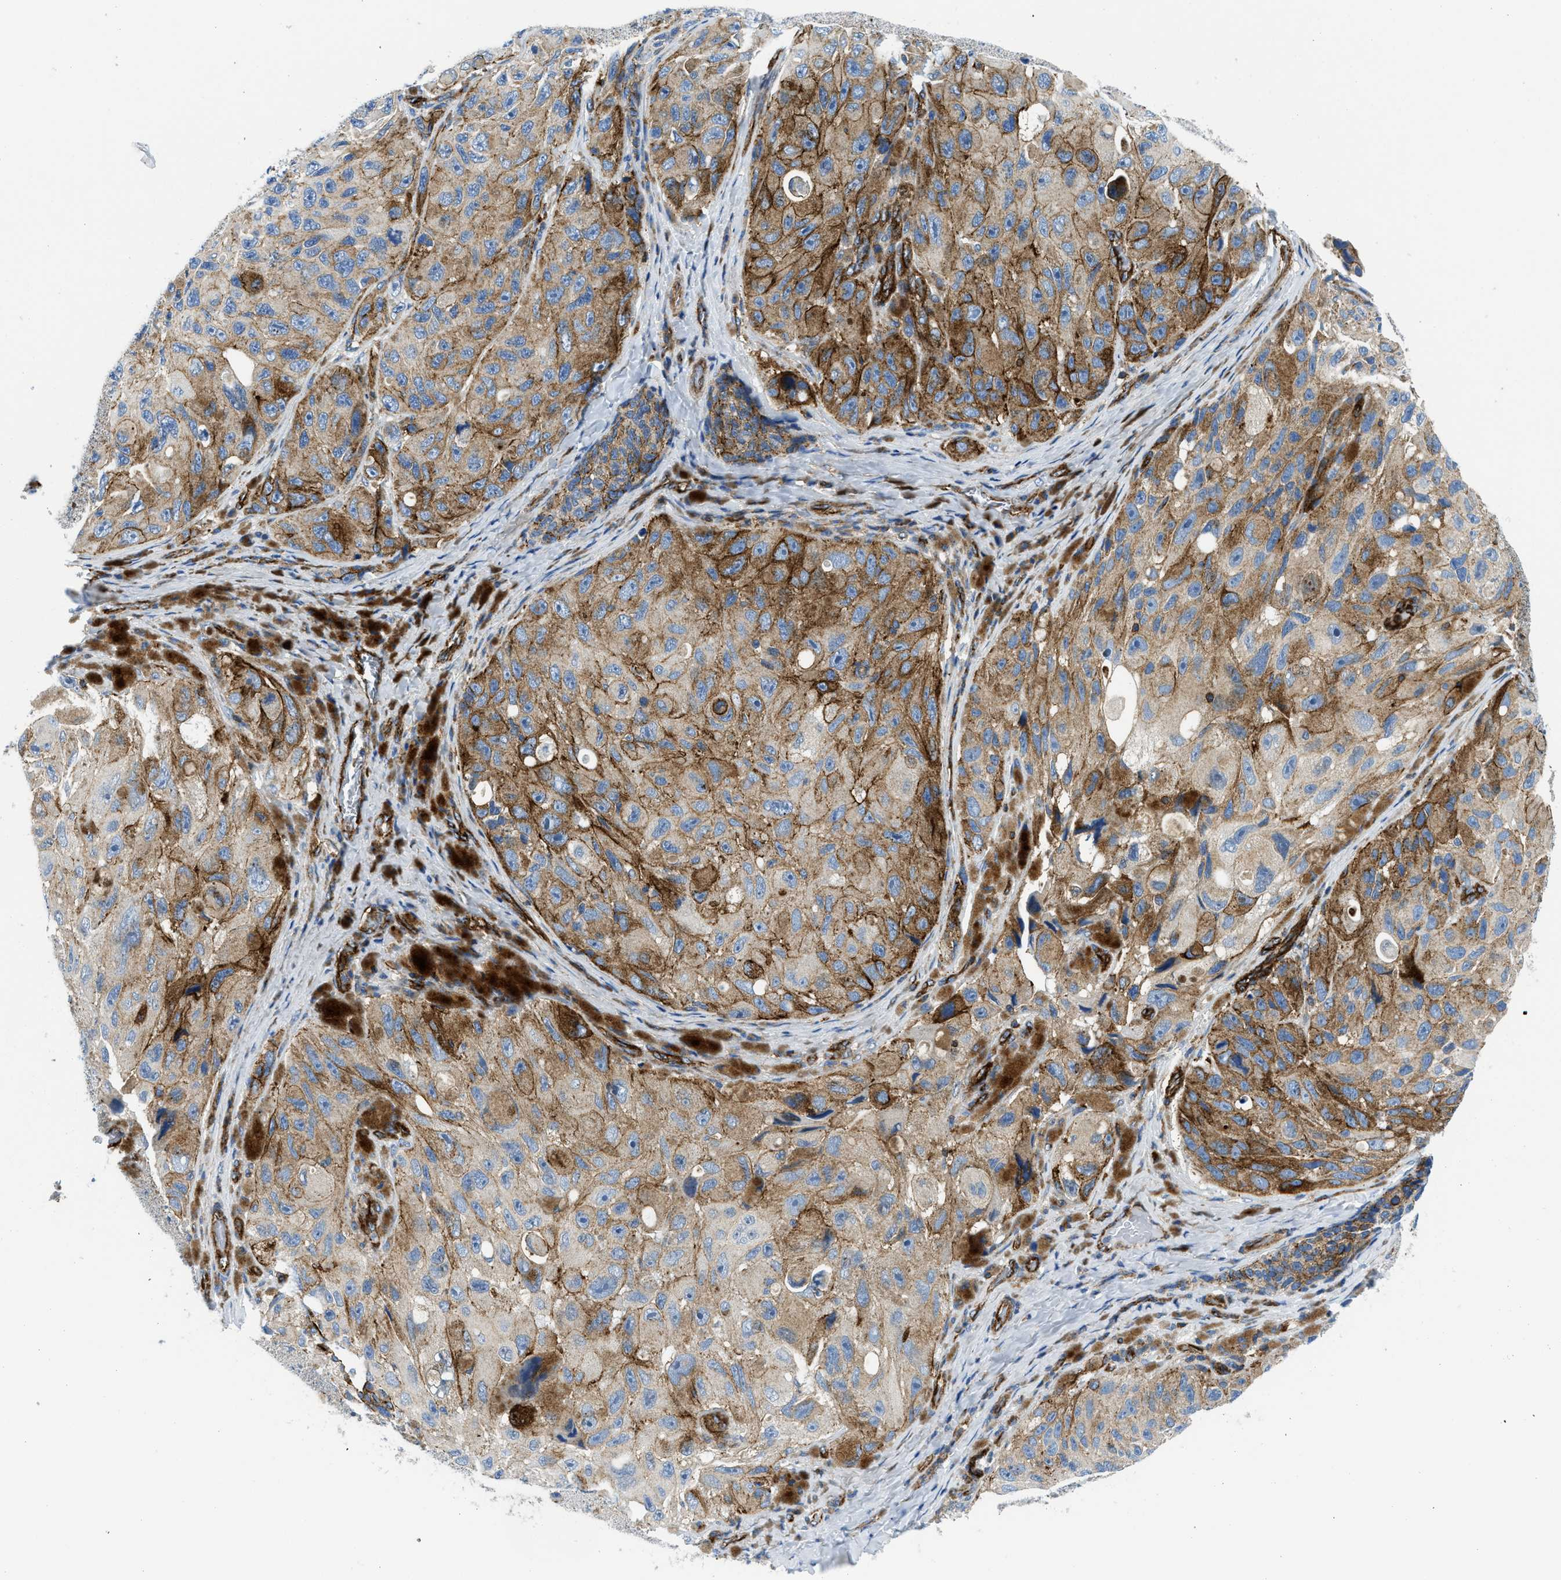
{"staining": {"intensity": "moderate", "quantity": ">75%", "location": "cytoplasmic/membranous"}, "tissue": "melanoma", "cell_type": "Tumor cells", "image_type": "cancer", "snomed": [{"axis": "morphology", "description": "Malignant melanoma, NOS"}, {"axis": "topography", "description": "Skin"}], "caption": "Immunohistochemistry (IHC) (DAB (3,3'-diaminobenzidine)) staining of malignant melanoma shows moderate cytoplasmic/membranous protein positivity in about >75% of tumor cells. Ihc stains the protein of interest in brown and the nuclei are stained blue.", "gene": "CUTA", "patient": {"sex": "female", "age": 73}}